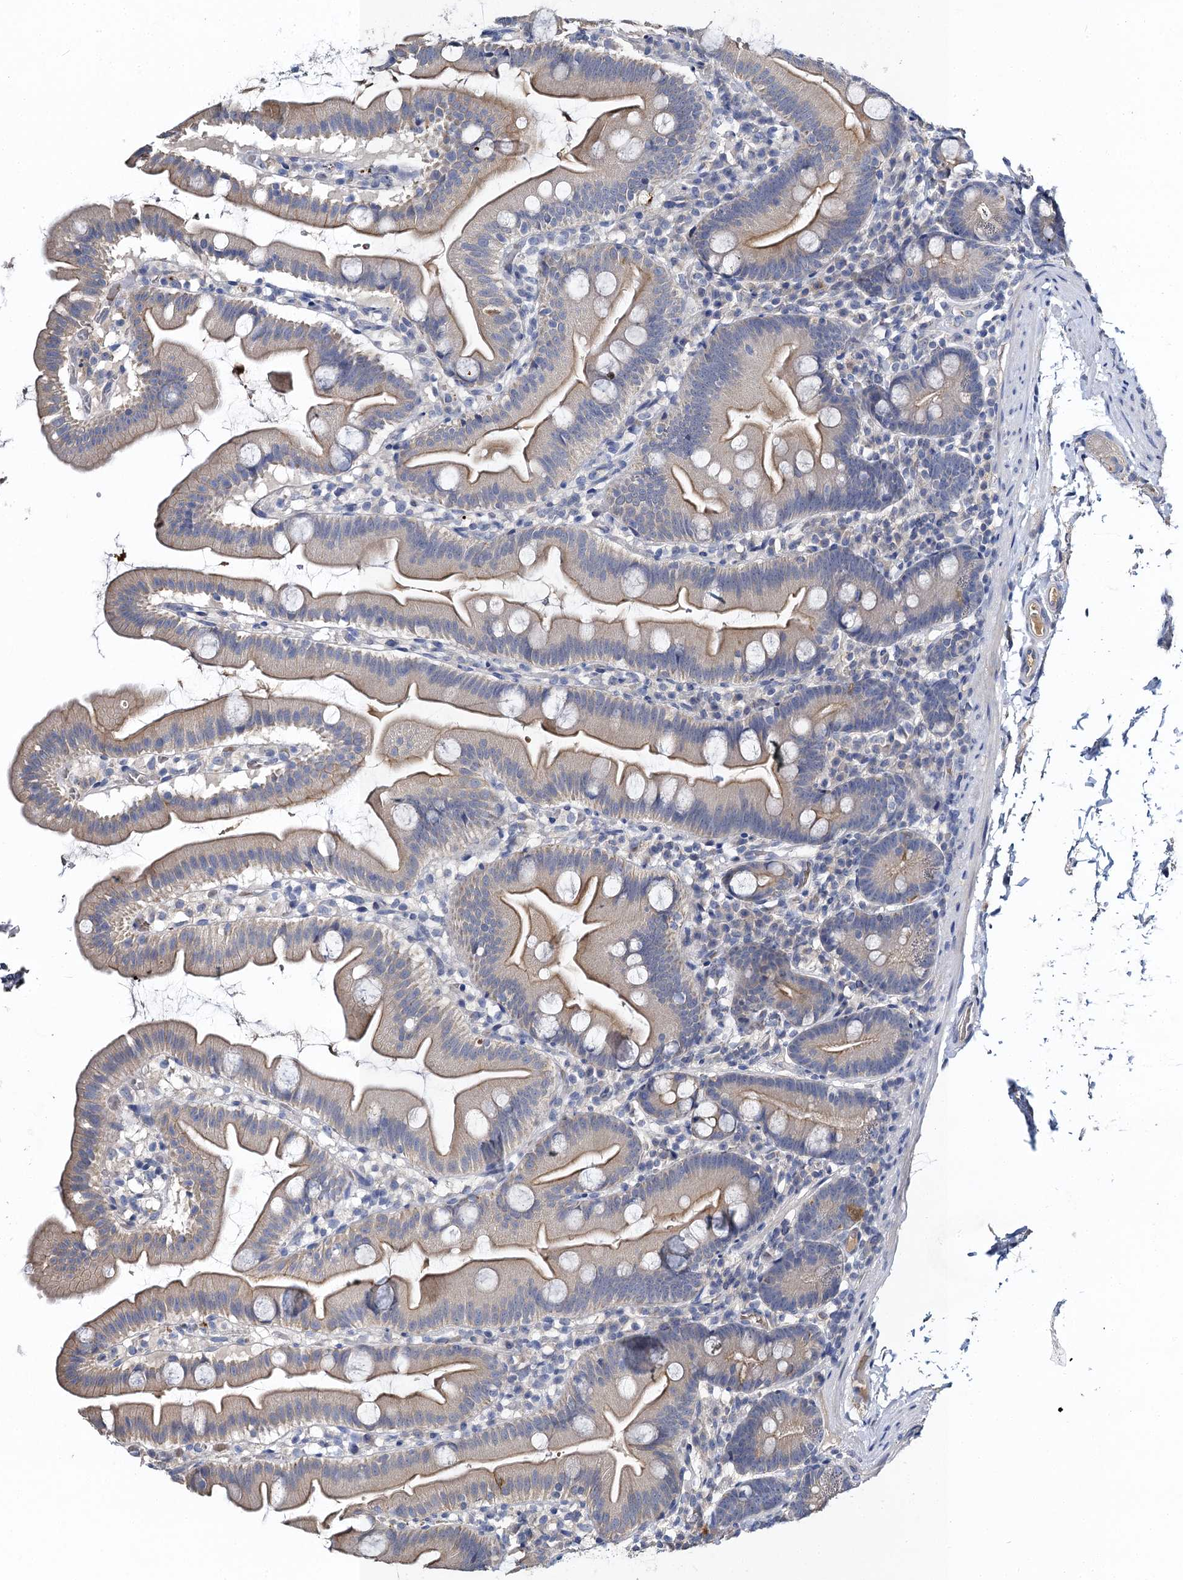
{"staining": {"intensity": "weak", "quantity": ">75%", "location": "cytoplasmic/membranous"}, "tissue": "small intestine", "cell_type": "Glandular cells", "image_type": "normal", "snomed": [{"axis": "morphology", "description": "Normal tissue, NOS"}, {"axis": "topography", "description": "Small intestine"}], "caption": "An immunohistochemistry histopathology image of benign tissue is shown. Protein staining in brown labels weak cytoplasmic/membranous positivity in small intestine within glandular cells.", "gene": "SLC11A2", "patient": {"sex": "female", "age": 68}}